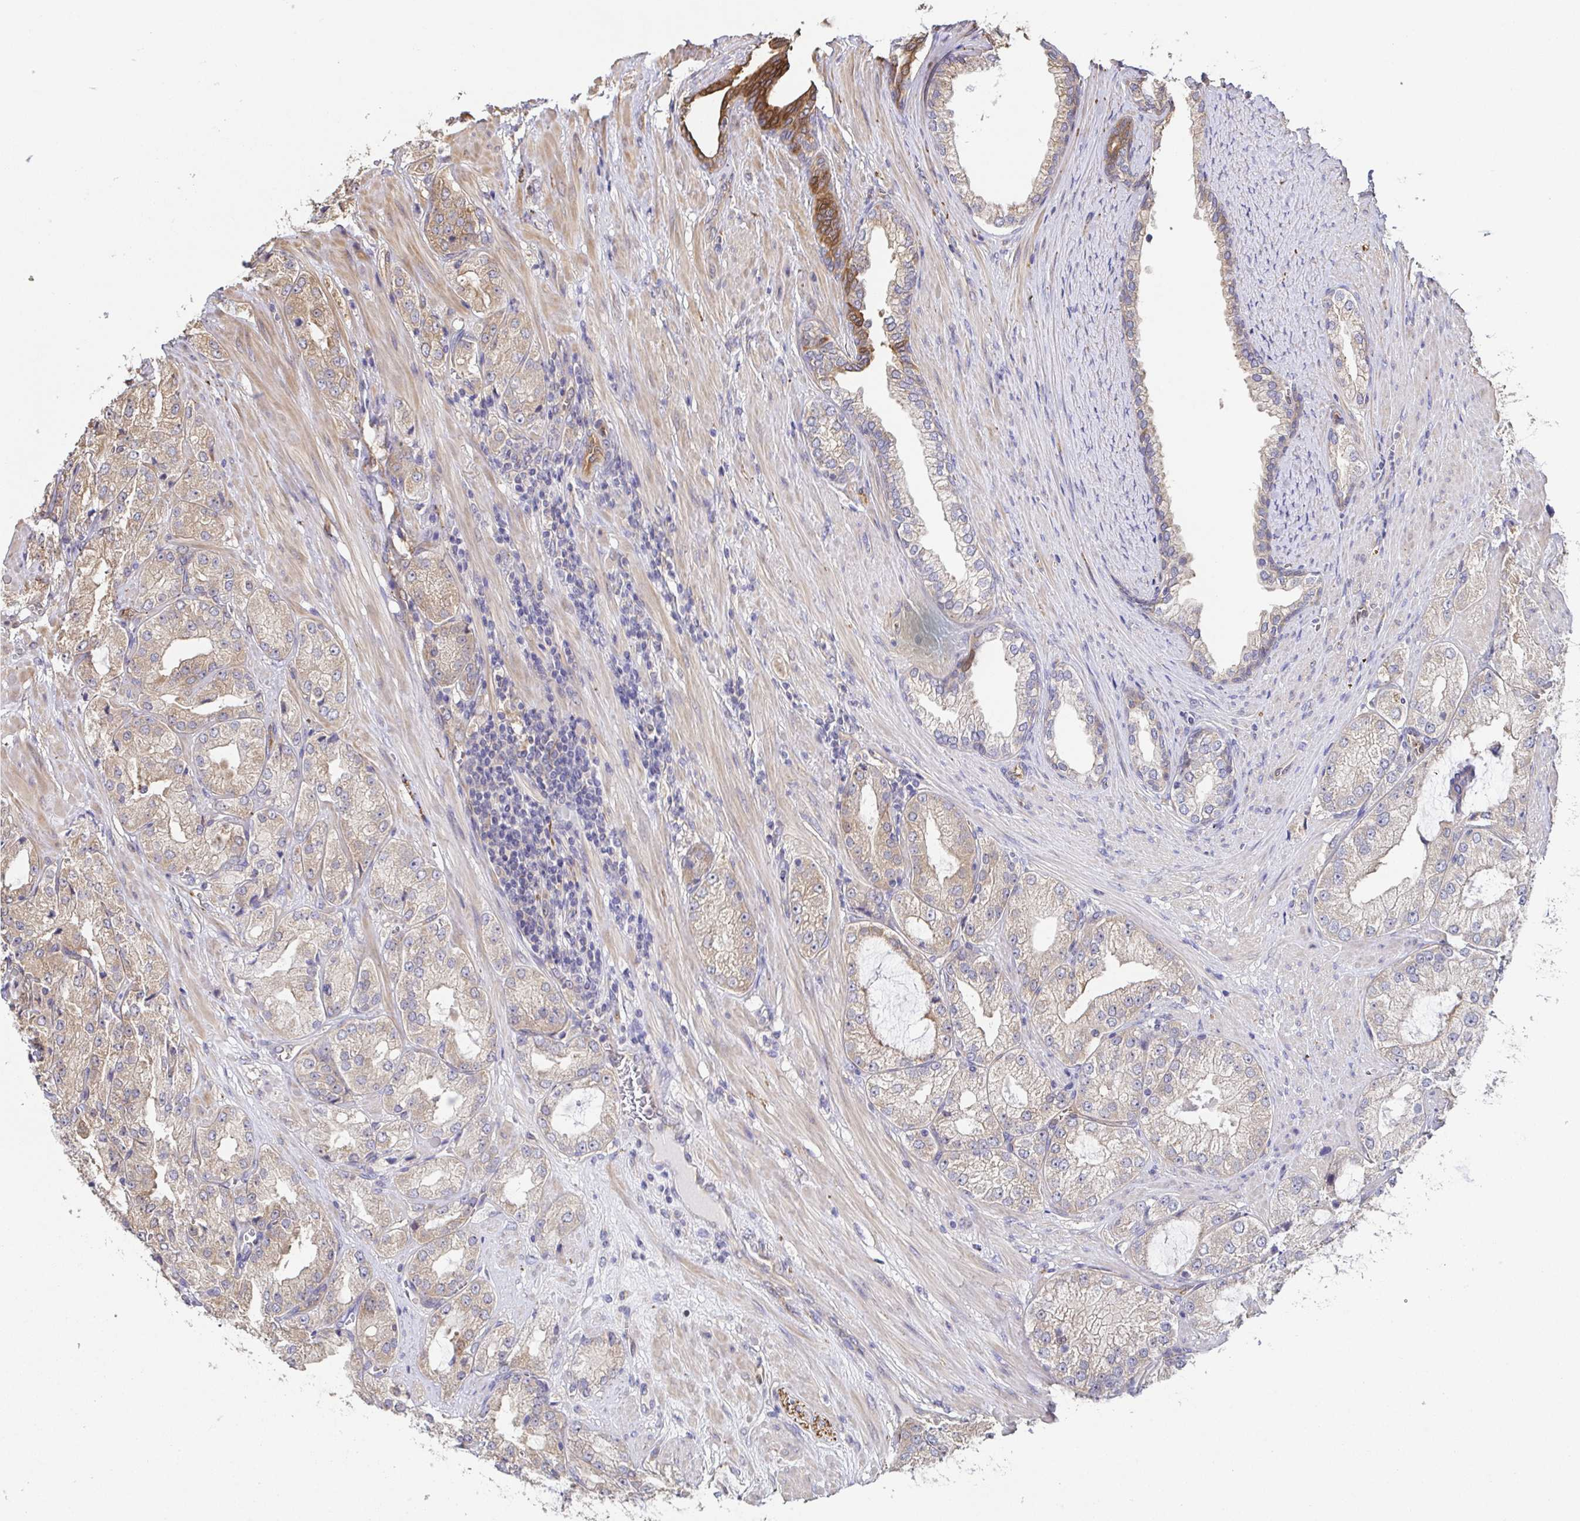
{"staining": {"intensity": "weak", "quantity": "25%-75%", "location": "cytoplasmic/membranous"}, "tissue": "prostate cancer", "cell_type": "Tumor cells", "image_type": "cancer", "snomed": [{"axis": "morphology", "description": "Adenocarcinoma, High grade"}, {"axis": "topography", "description": "Prostate"}], "caption": "Brown immunohistochemical staining in human prostate cancer displays weak cytoplasmic/membranous expression in about 25%-75% of tumor cells.", "gene": "EIF3D", "patient": {"sex": "male", "age": 68}}